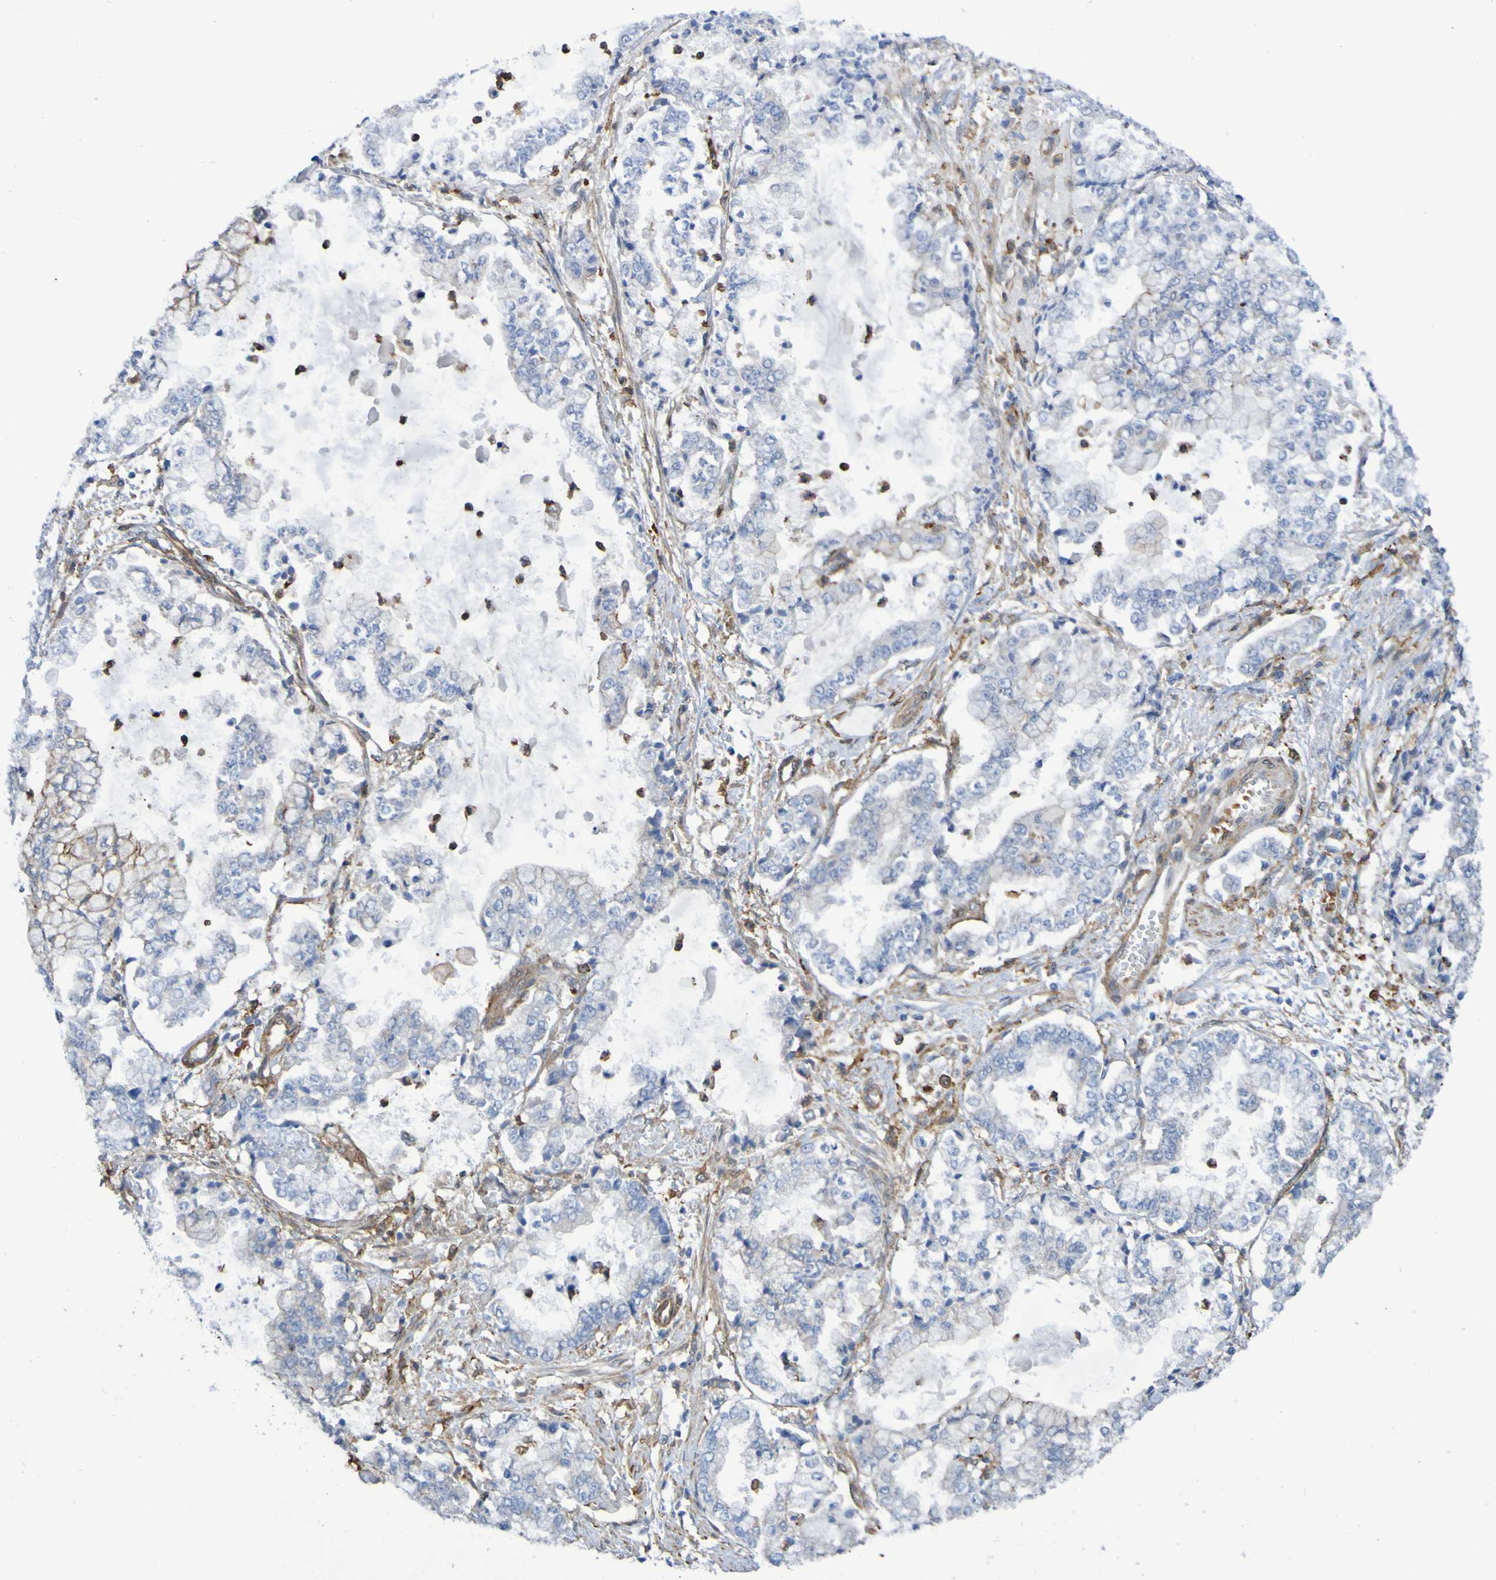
{"staining": {"intensity": "negative", "quantity": "none", "location": "none"}, "tissue": "stomach cancer", "cell_type": "Tumor cells", "image_type": "cancer", "snomed": [{"axis": "morphology", "description": "Adenocarcinoma, NOS"}, {"axis": "topography", "description": "Stomach"}], "caption": "DAB immunohistochemical staining of adenocarcinoma (stomach) displays no significant expression in tumor cells. (DAB immunohistochemistry (IHC), high magnification).", "gene": "SCRG1", "patient": {"sex": "male", "age": 76}}